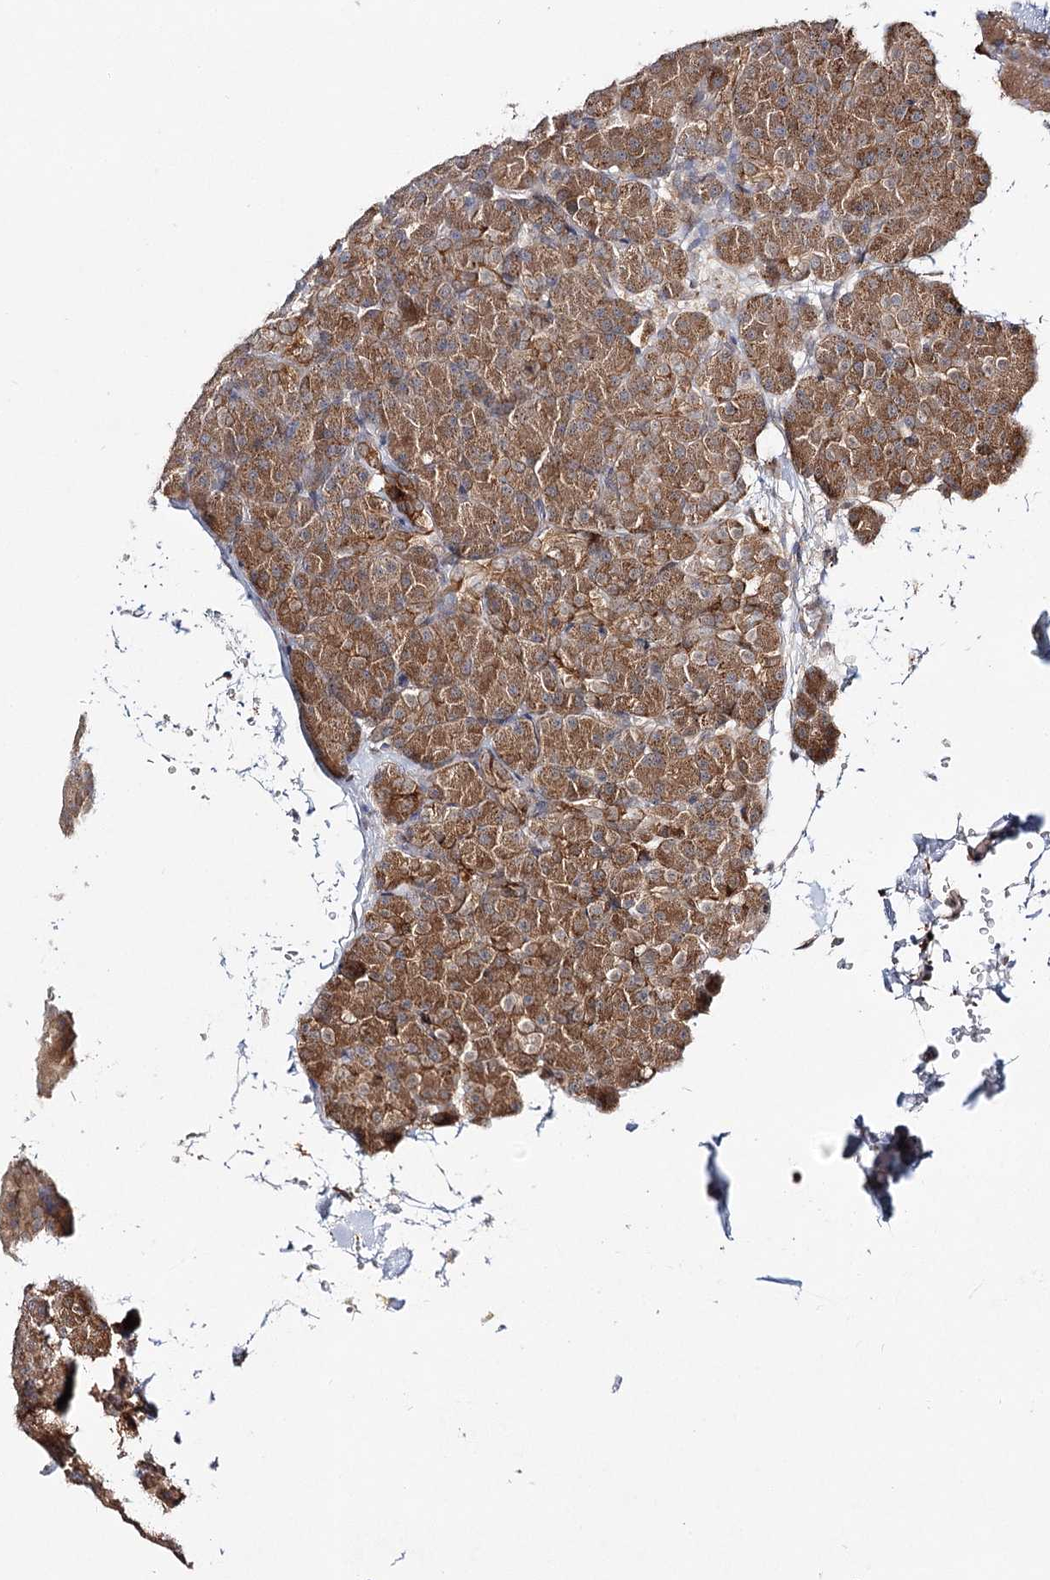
{"staining": {"intensity": "moderate", "quantity": ">75%", "location": "cytoplasmic/membranous"}, "tissue": "pancreas", "cell_type": "Exocrine glandular cells", "image_type": "normal", "snomed": [{"axis": "morphology", "description": "Normal tissue, NOS"}, {"axis": "topography", "description": "Pancreas"}], "caption": "Pancreas stained with a brown dye shows moderate cytoplasmic/membranous positive expression in approximately >75% of exocrine glandular cells.", "gene": "INPP4B", "patient": {"sex": "female", "age": 43}}